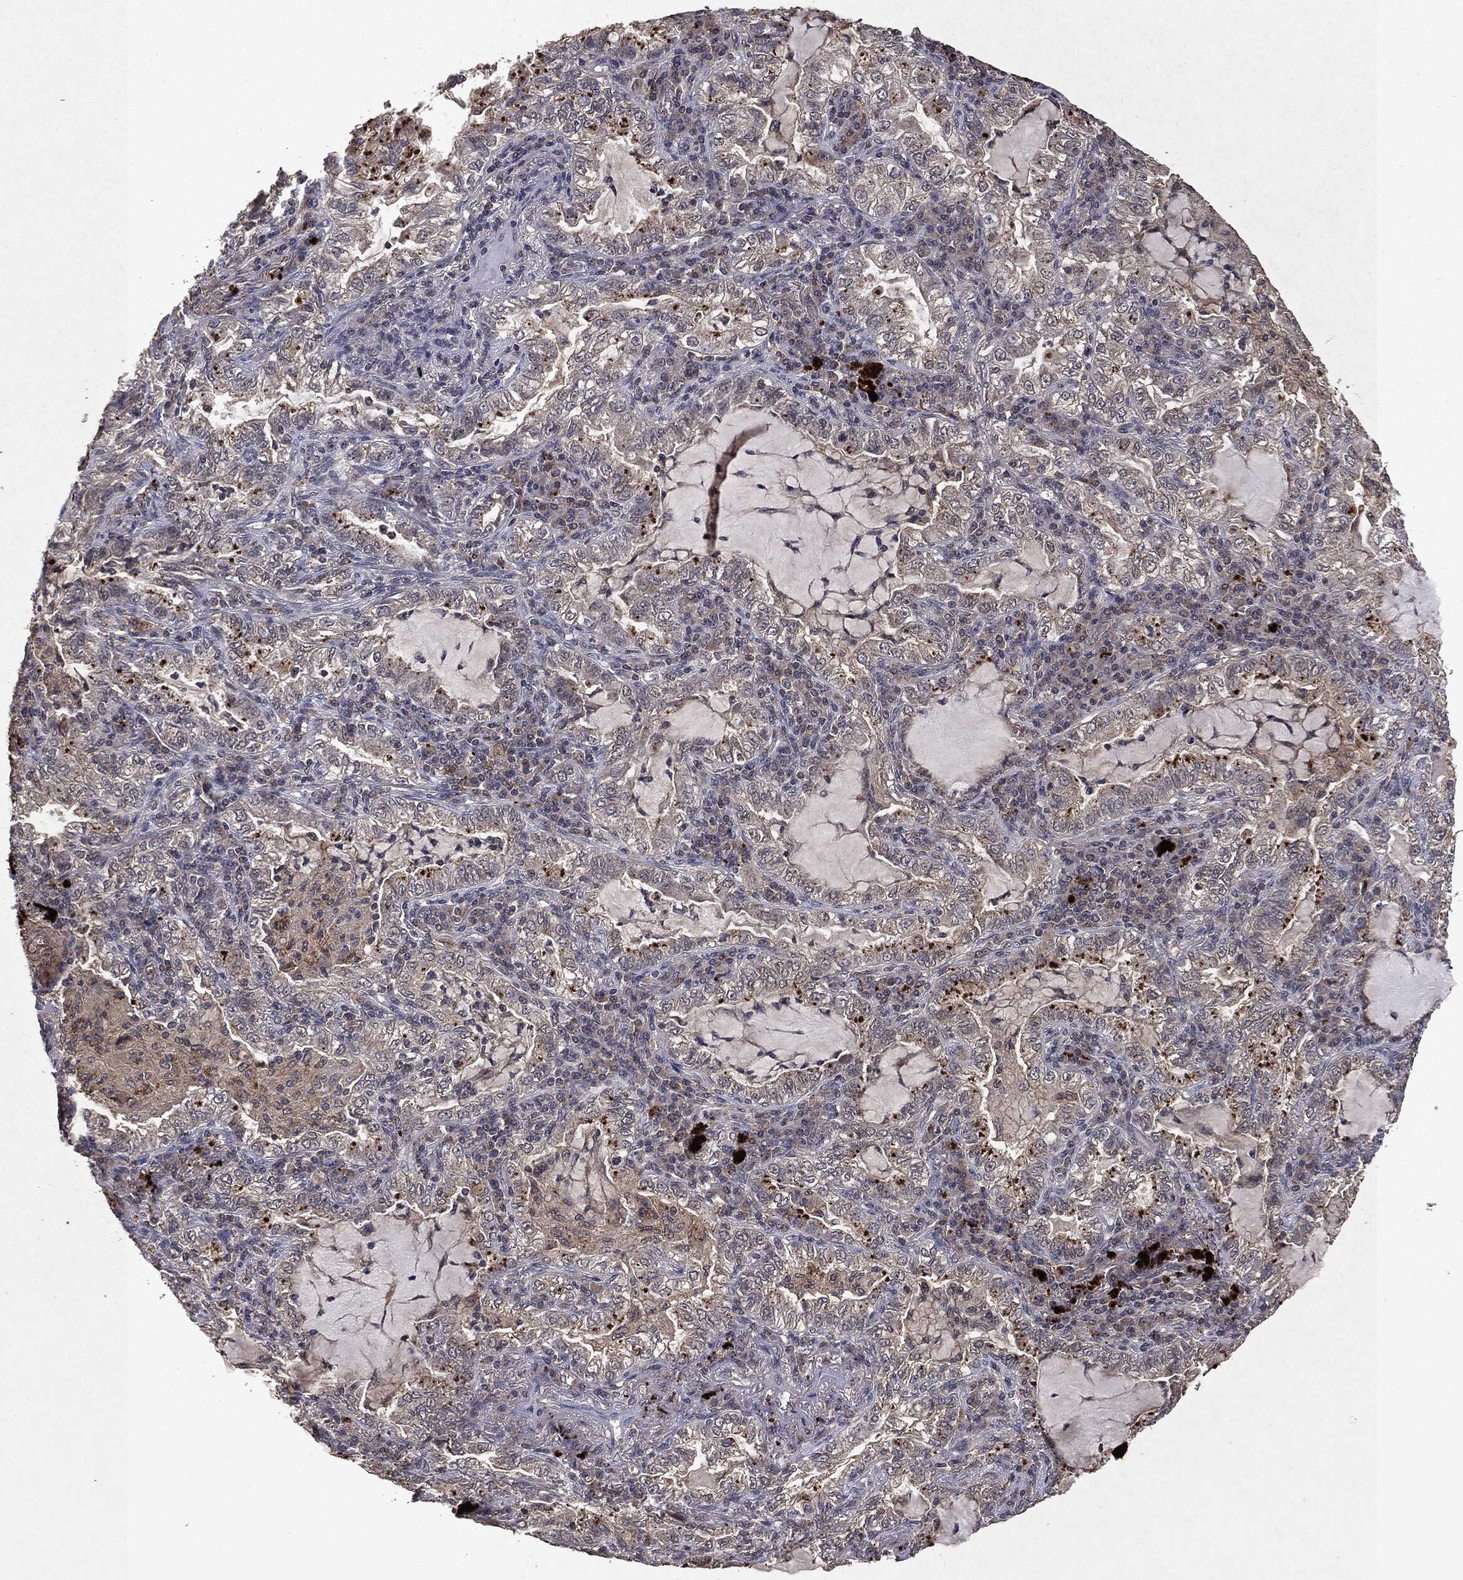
{"staining": {"intensity": "negative", "quantity": "none", "location": "none"}, "tissue": "lung cancer", "cell_type": "Tumor cells", "image_type": "cancer", "snomed": [{"axis": "morphology", "description": "Adenocarcinoma, NOS"}, {"axis": "topography", "description": "Lung"}], "caption": "IHC micrograph of human lung adenocarcinoma stained for a protein (brown), which exhibits no staining in tumor cells. (DAB (3,3'-diaminobenzidine) immunohistochemistry (IHC) with hematoxylin counter stain).", "gene": "MTOR", "patient": {"sex": "female", "age": 73}}